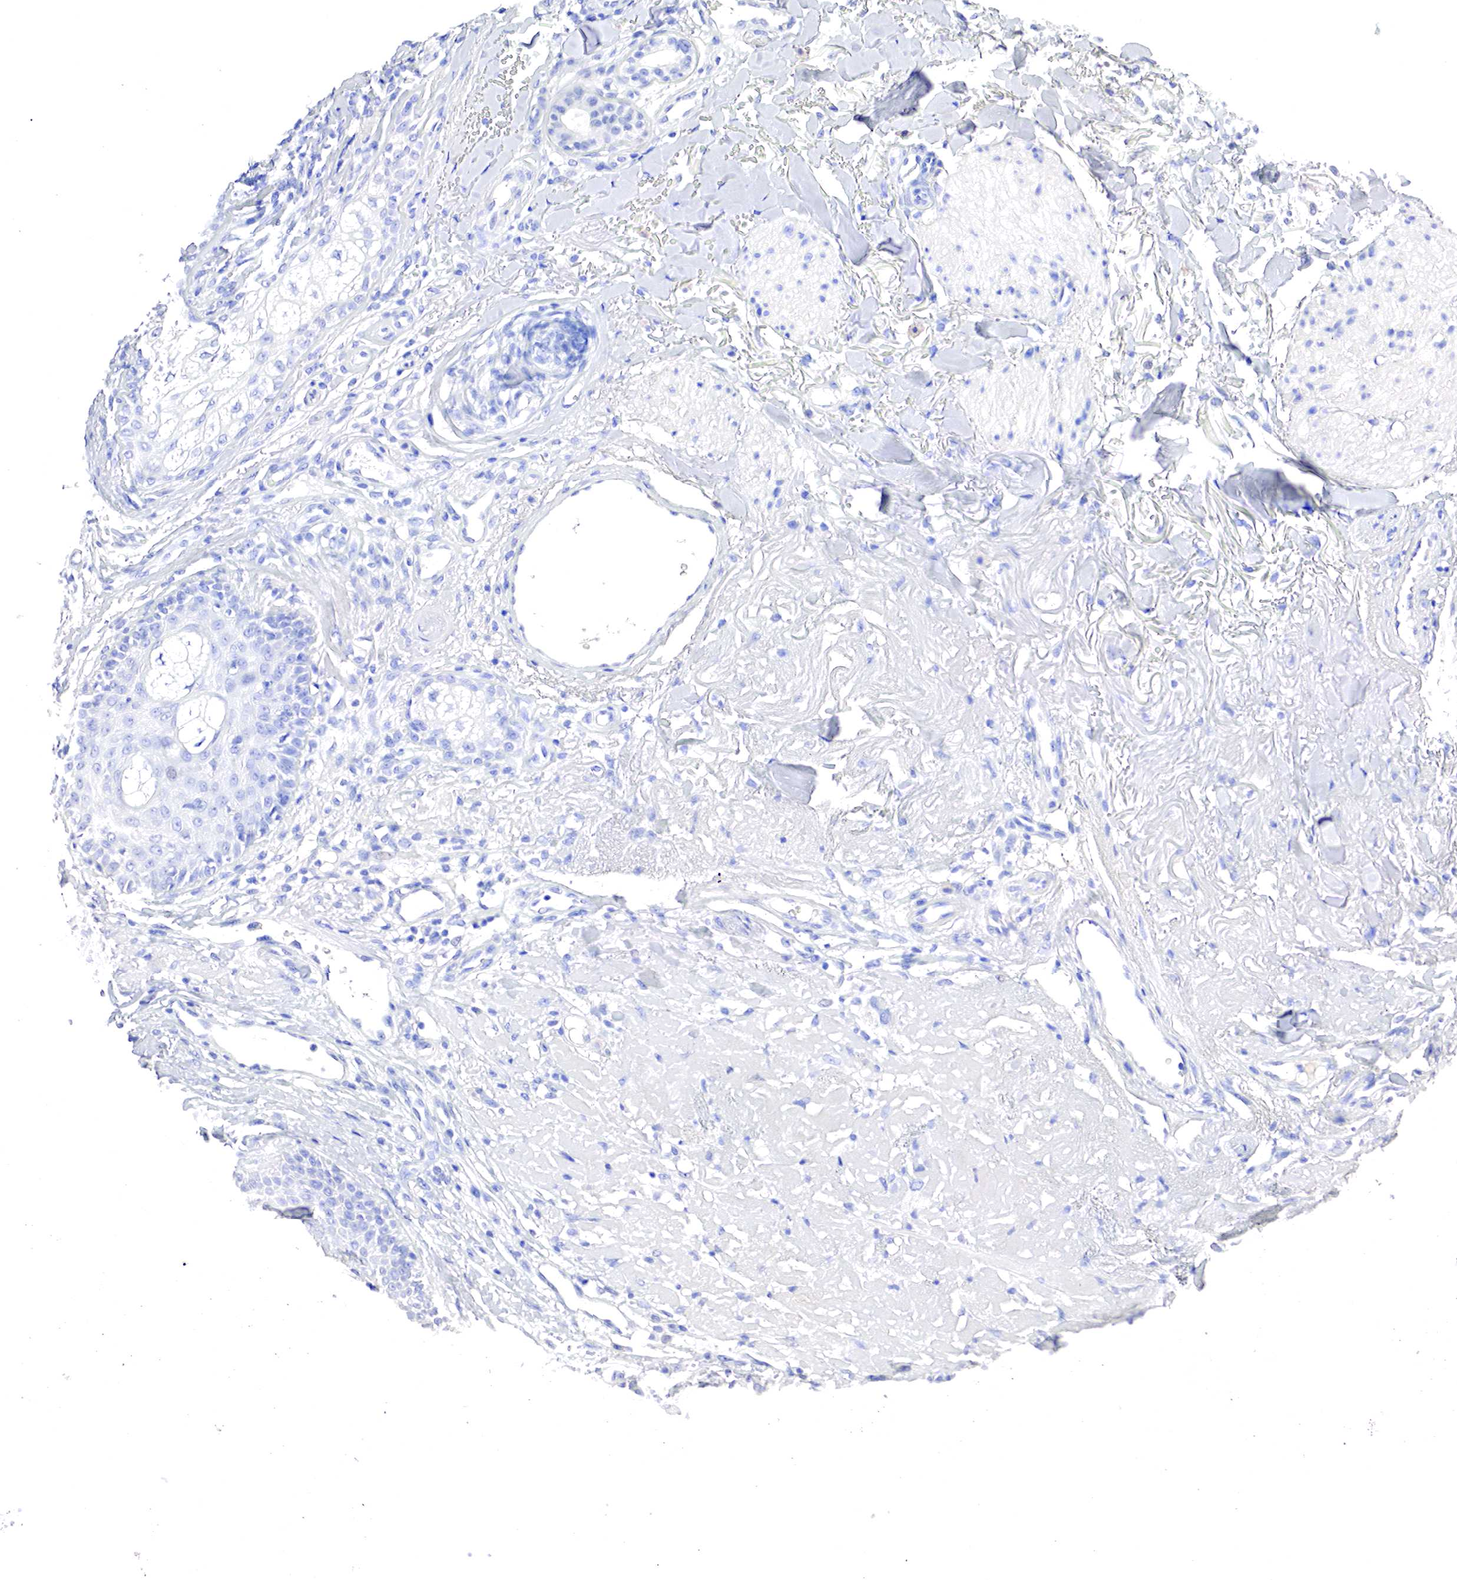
{"staining": {"intensity": "negative", "quantity": "none", "location": "none"}, "tissue": "skin cancer", "cell_type": "Tumor cells", "image_type": "cancer", "snomed": [{"axis": "morphology", "description": "Squamous cell carcinoma, NOS"}, {"axis": "topography", "description": "Skin"}], "caption": "Histopathology image shows no significant protein expression in tumor cells of skin cancer.", "gene": "OTC", "patient": {"sex": "male", "age": 77}}